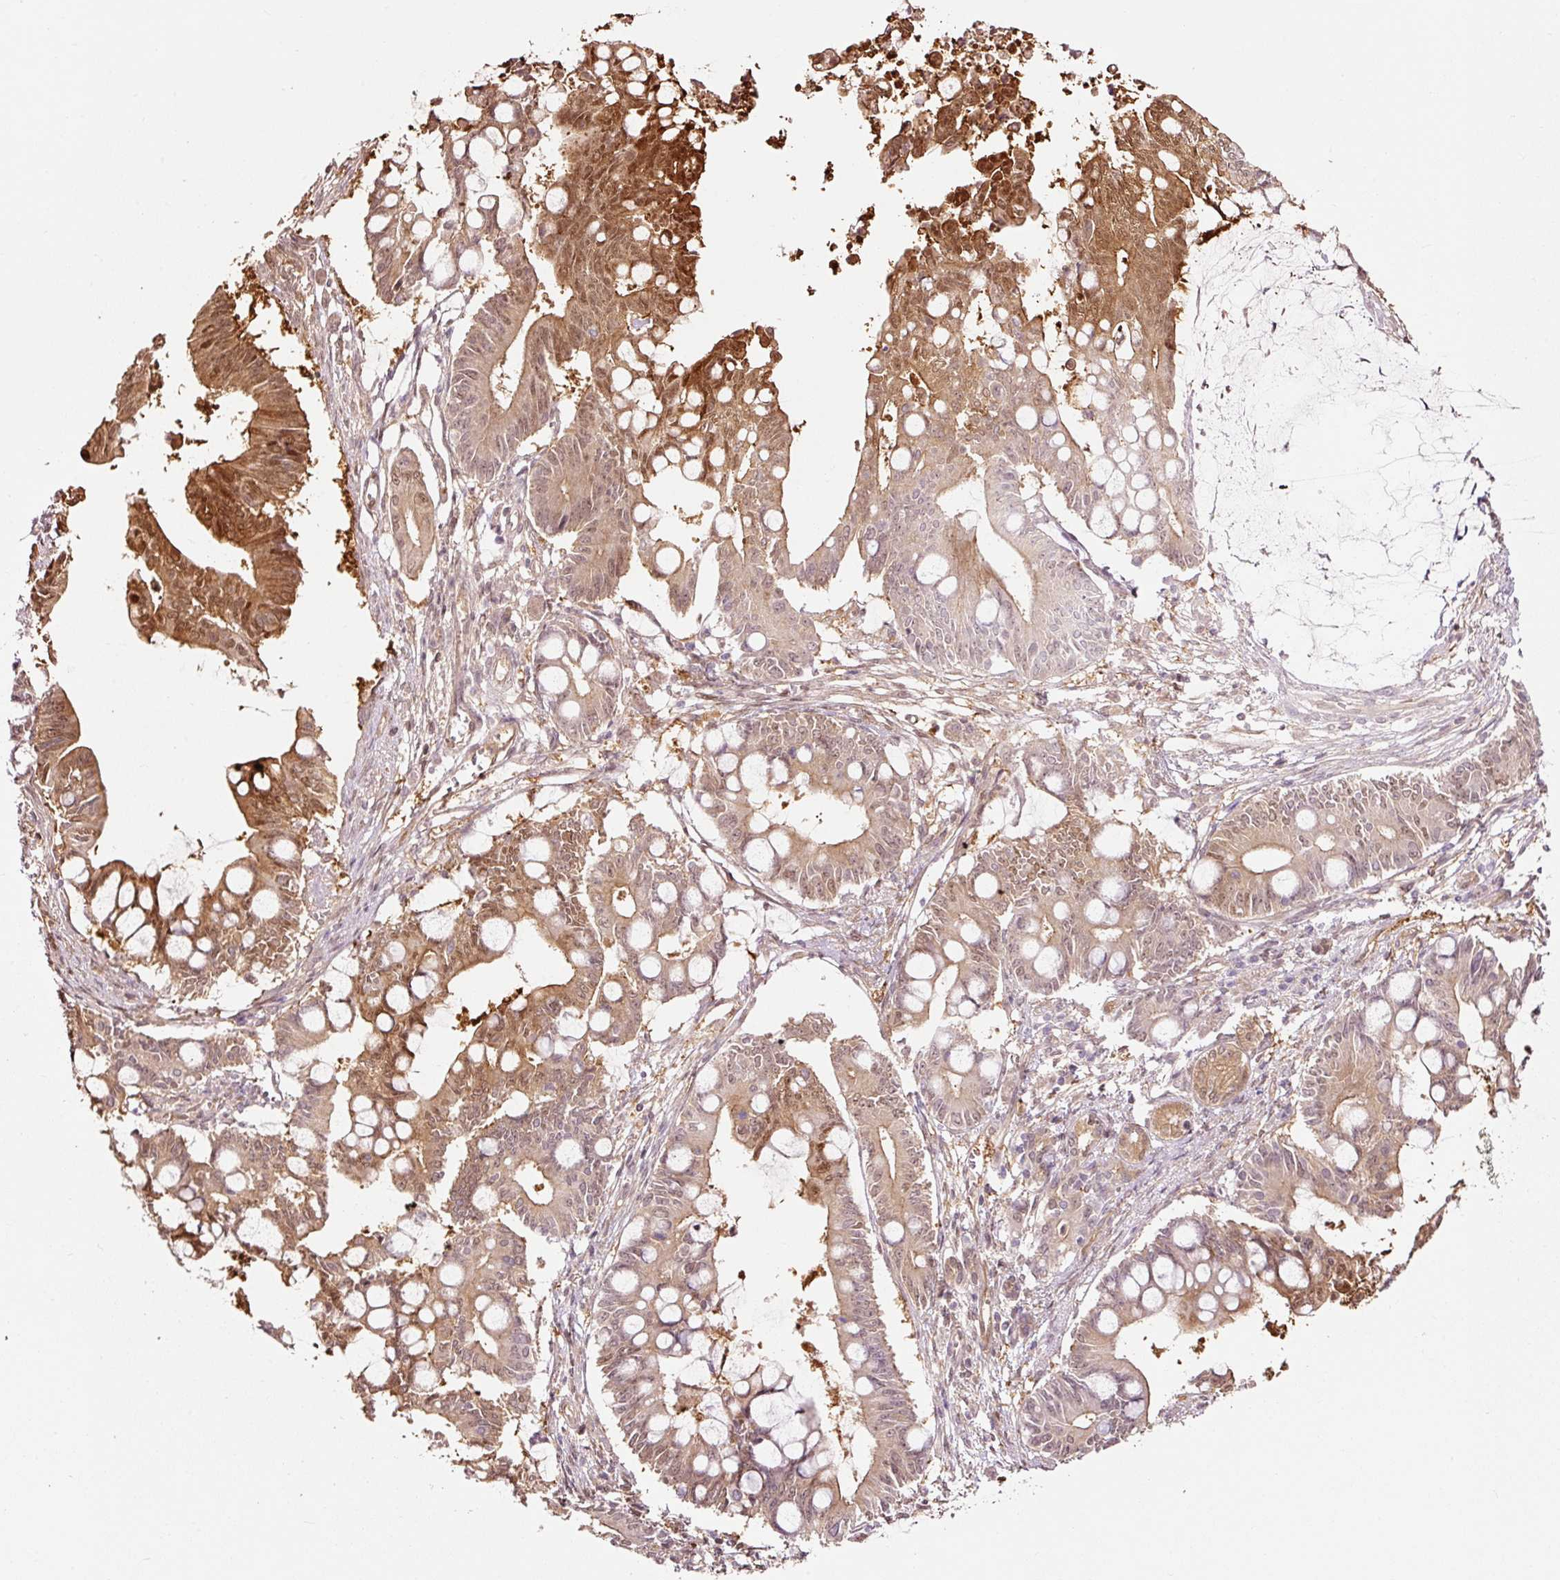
{"staining": {"intensity": "strong", "quantity": "25%-75%", "location": "cytoplasmic/membranous,nuclear"}, "tissue": "pancreatic cancer", "cell_type": "Tumor cells", "image_type": "cancer", "snomed": [{"axis": "morphology", "description": "Adenocarcinoma, NOS"}, {"axis": "topography", "description": "Pancreas"}], "caption": "Brown immunohistochemical staining in pancreatic adenocarcinoma demonstrates strong cytoplasmic/membranous and nuclear expression in approximately 25%-75% of tumor cells.", "gene": "FBXL14", "patient": {"sex": "male", "age": 68}}